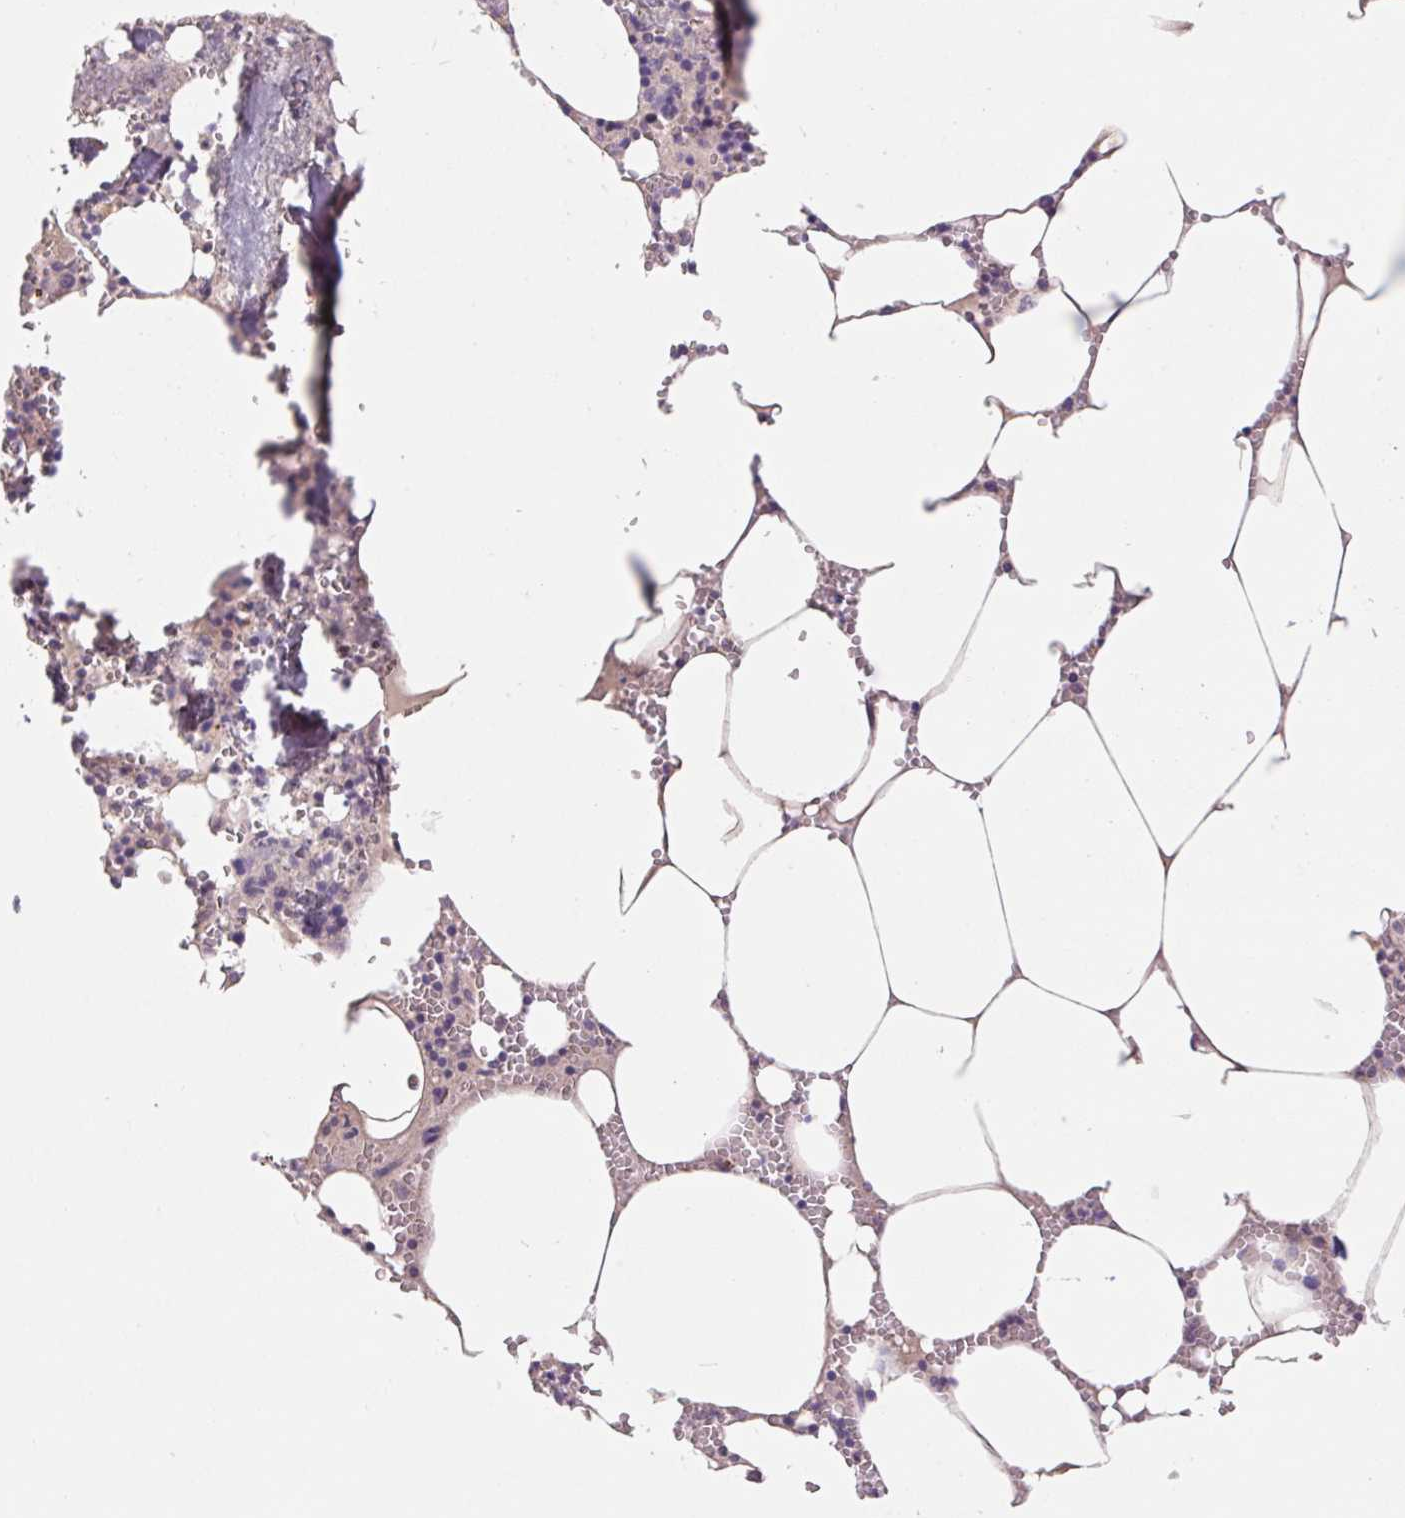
{"staining": {"intensity": "weak", "quantity": "<25%", "location": "cytoplasmic/membranous"}, "tissue": "bone marrow", "cell_type": "Hematopoietic cells", "image_type": "normal", "snomed": [{"axis": "morphology", "description": "Normal tissue, NOS"}, {"axis": "topography", "description": "Bone marrow"}], "caption": "A high-resolution photomicrograph shows IHC staining of unremarkable bone marrow, which shows no significant staining in hematopoietic cells. (DAB IHC, high magnification).", "gene": "RAB1A", "patient": {"sex": "male", "age": 54}}